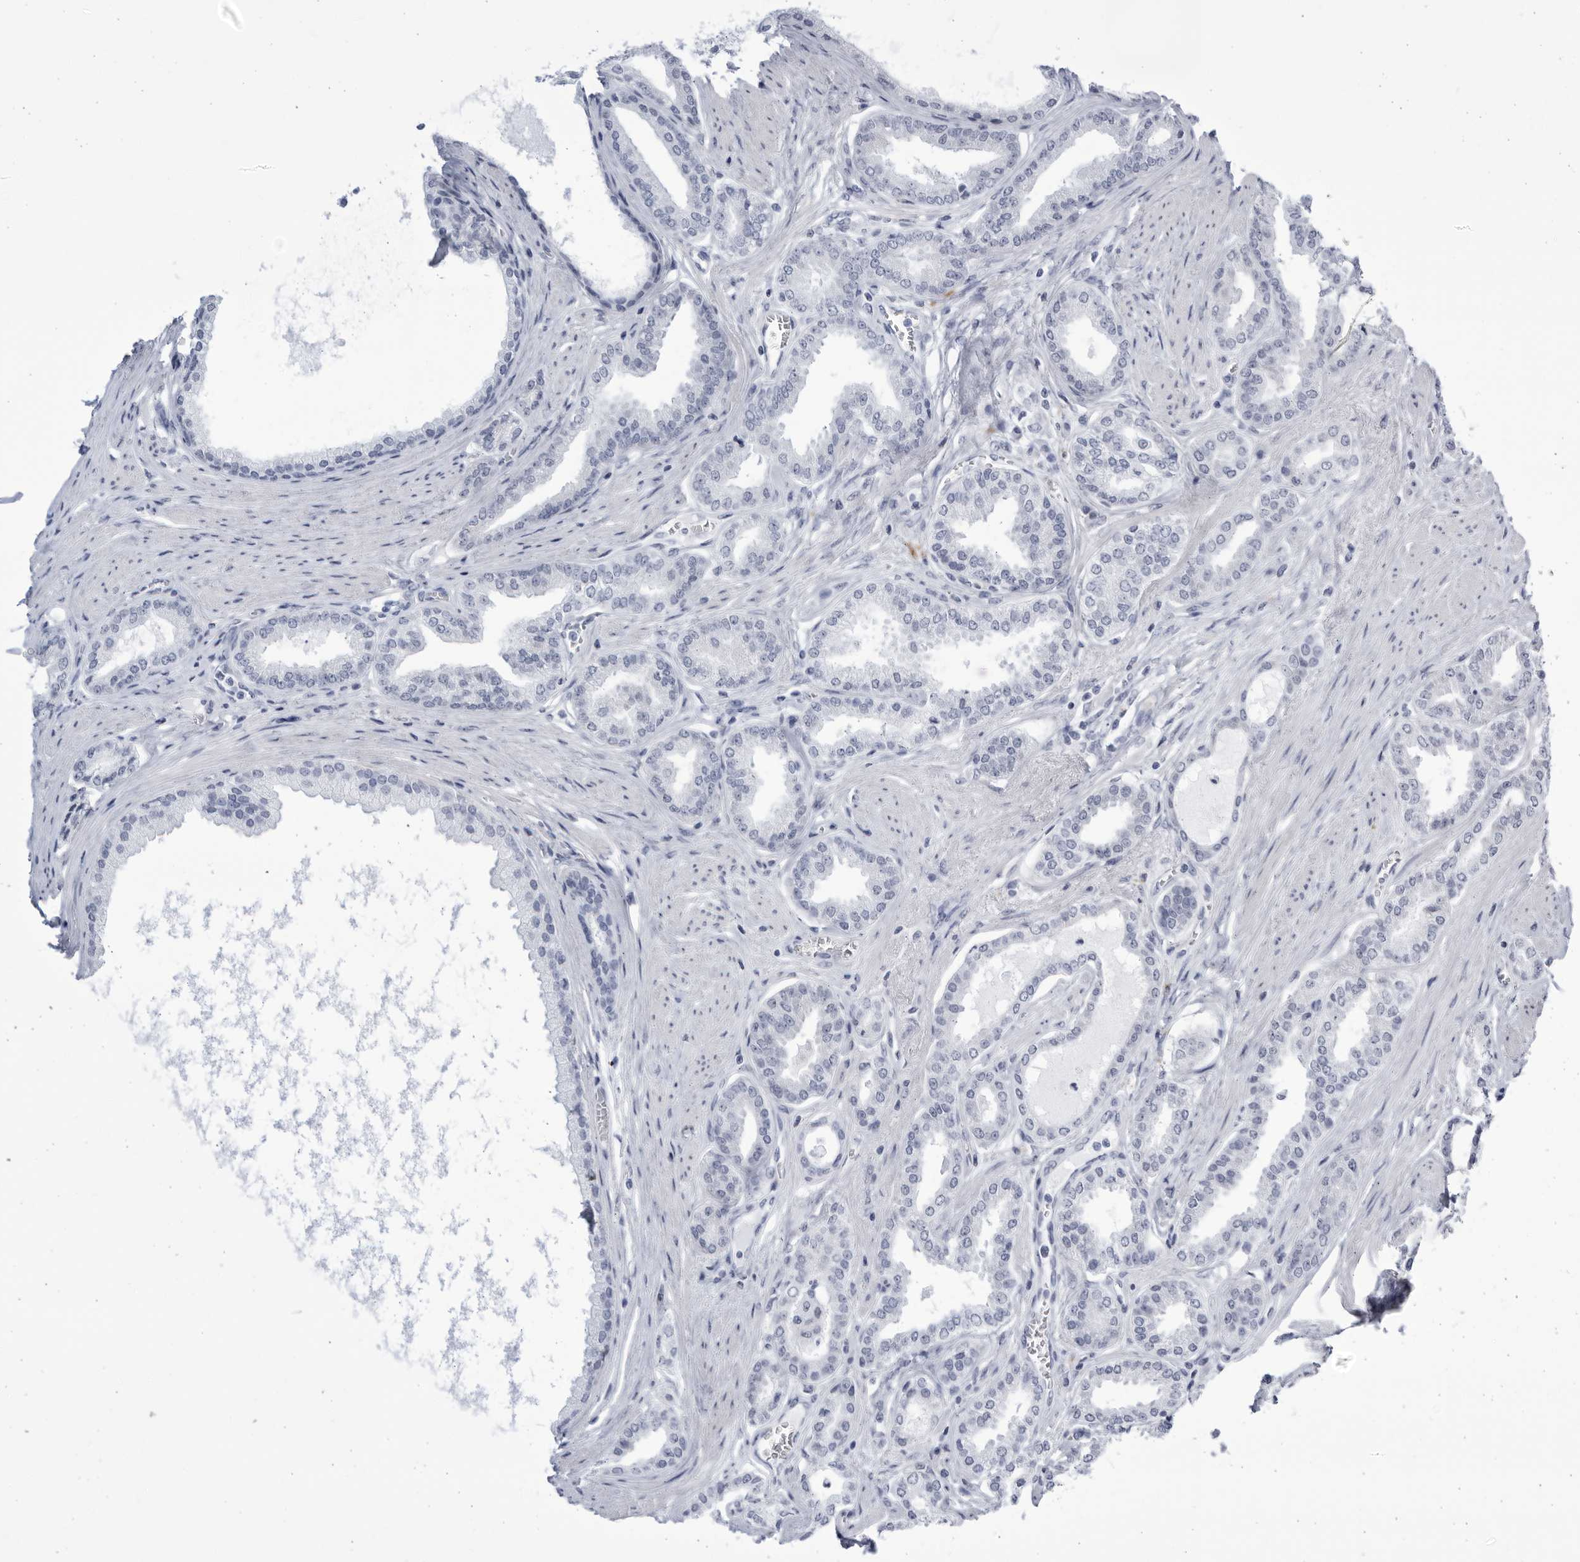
{"staining": {"intensity": "negative", "quantity": "none", "location": "none"}, "tissue": "prostate cancer", "cell_type": "Tumor cells", "image_type": "cancer", "snomed": [{"axis": "morphology", "description": "Adenocarcinoma, Low grade"}, {"axis": "topography", "description": "Prostate"}], "caption": "The IHC histopathology image has no significant staining in tumor cells of prostate low-grade adenocarcinoma tissue. The staining was performed using DAB (3,3'-diaminobenzidine) to visualize the protein expression in brown, while the nuclei were stained in blue with hematoxylin (Magnification: 20x).", "gene": "CCDC181", "patient": {"sex": "male", "age": 63}}